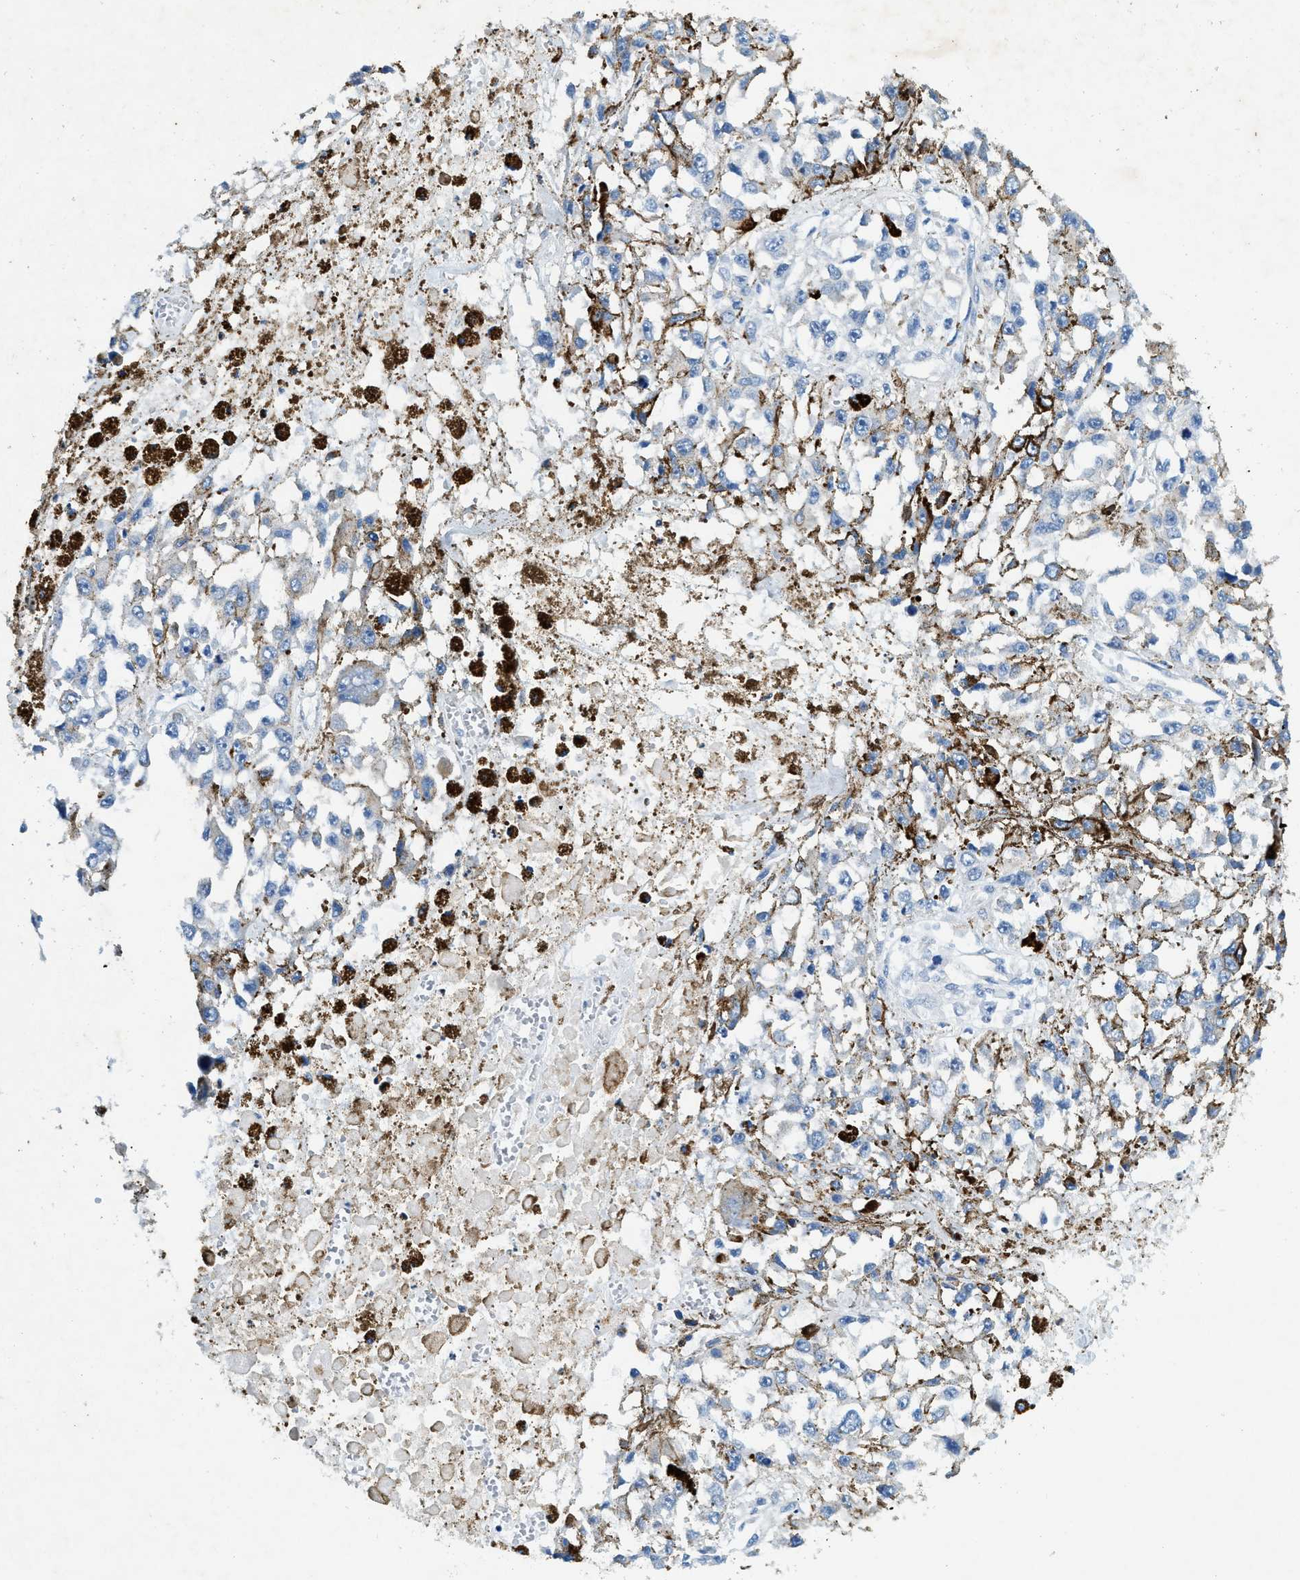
{"staining": {"intensity": "negative", "quantity": "none", "location": "none"}, "tissue": "melanoma", "cell_type": "Tumor cells", "image_type": "cancer", "snomed": [{"axis": "morphology", "description": "Malignant melanoma, Metastatic site"}, {"axis": "topography", "description": "Lymph node"}], "caption": "Tumor cells are negative for brown protein staining in melanoma.", "gene": "ZDHHC13", "patient": {"sex": "male", "age": 59}}